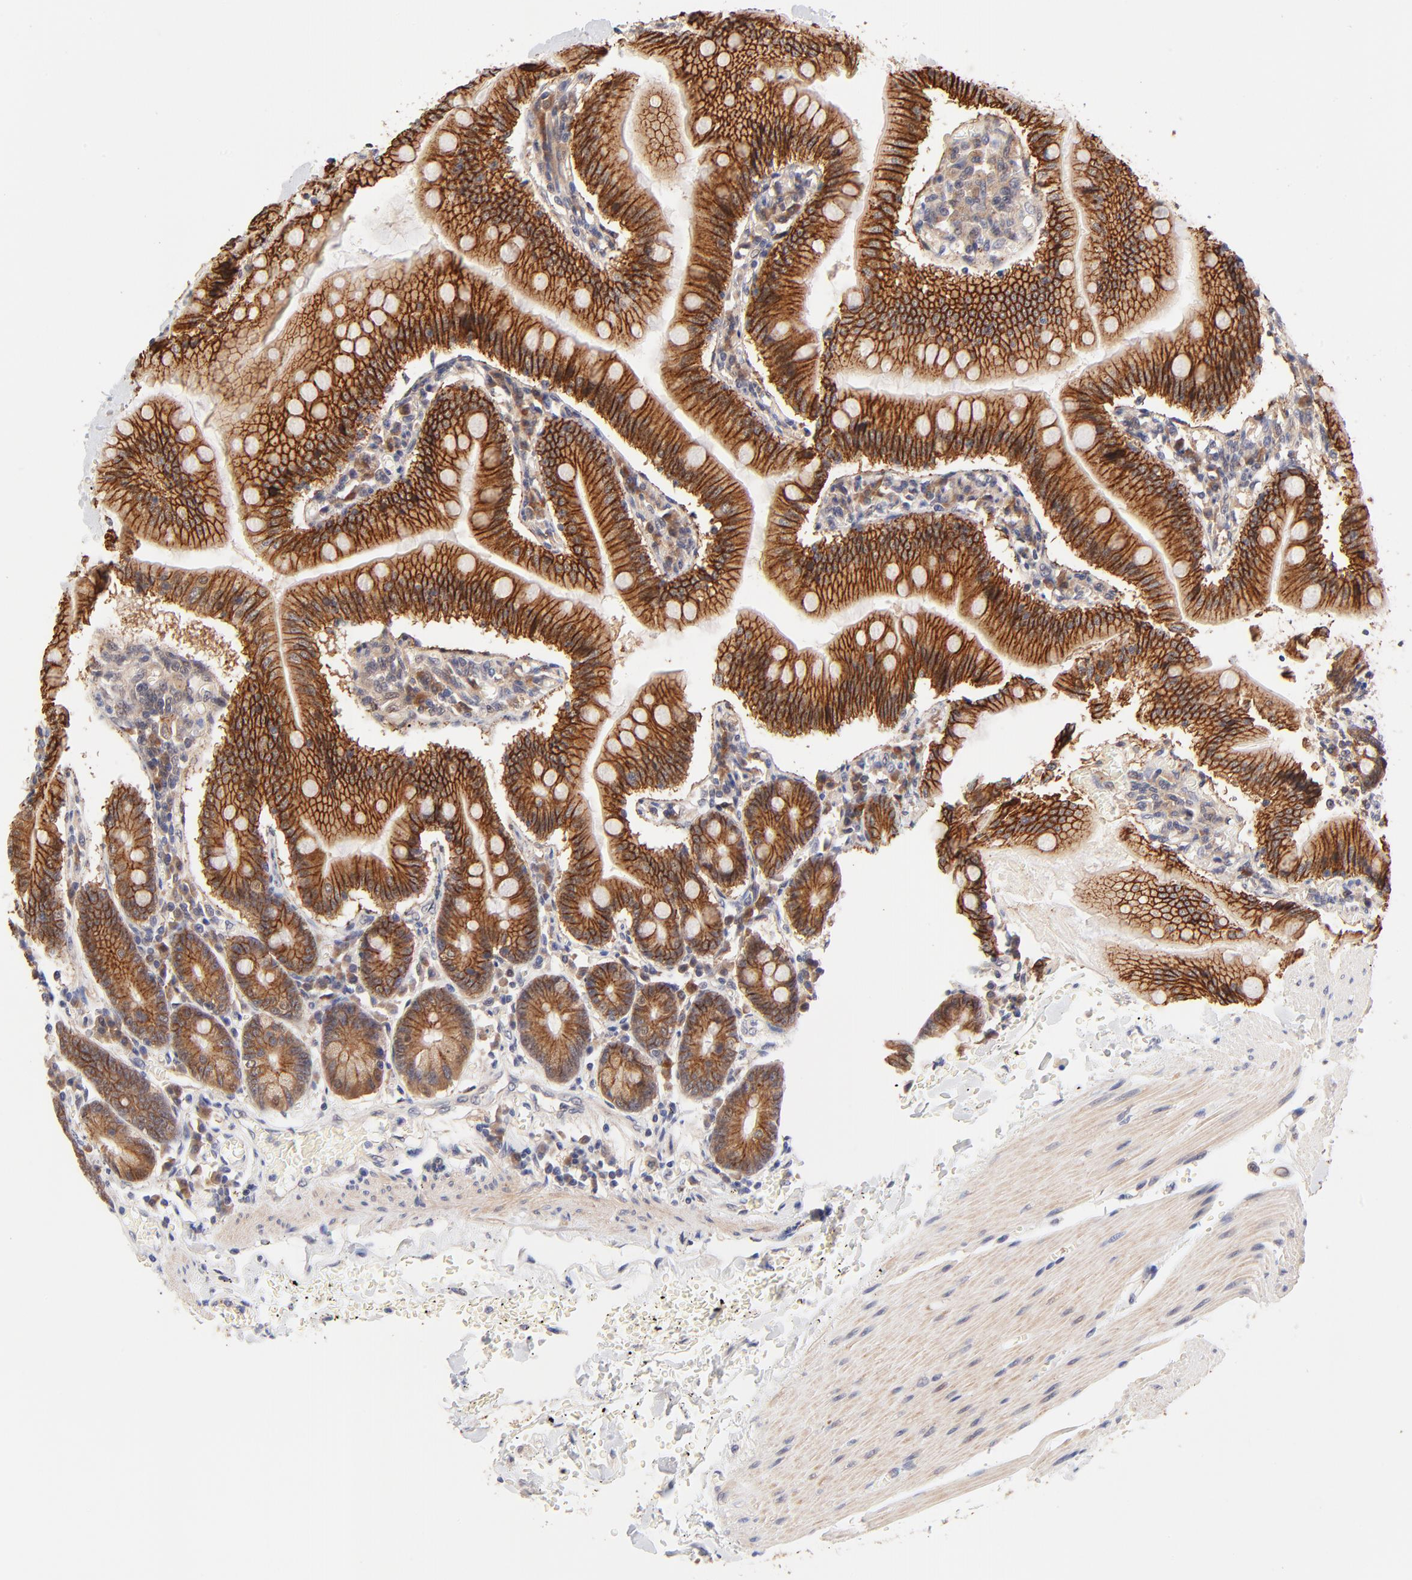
{"staining": {"intensity": "strong", "quantity": ">75%", "location": "cytoplasmic/membranous"}, "tissue": "small intestine", "cell_type": "Glandular cells", "image_type": "normal", "snomed": [{"axis": "morphology", "description": "Normal tissue, NOS"}, {"axis": "topography", "description": "Small intestine"}], "caption": "The histopathology image shows immunohistochemical staining of unremarkable small intestine. There is strong cytoplasmic/membranous expression is appreciated in approximately >75% of glandular cells.", "gene": "TXNL1", "patient": {"sex": "male", "age": 71}}